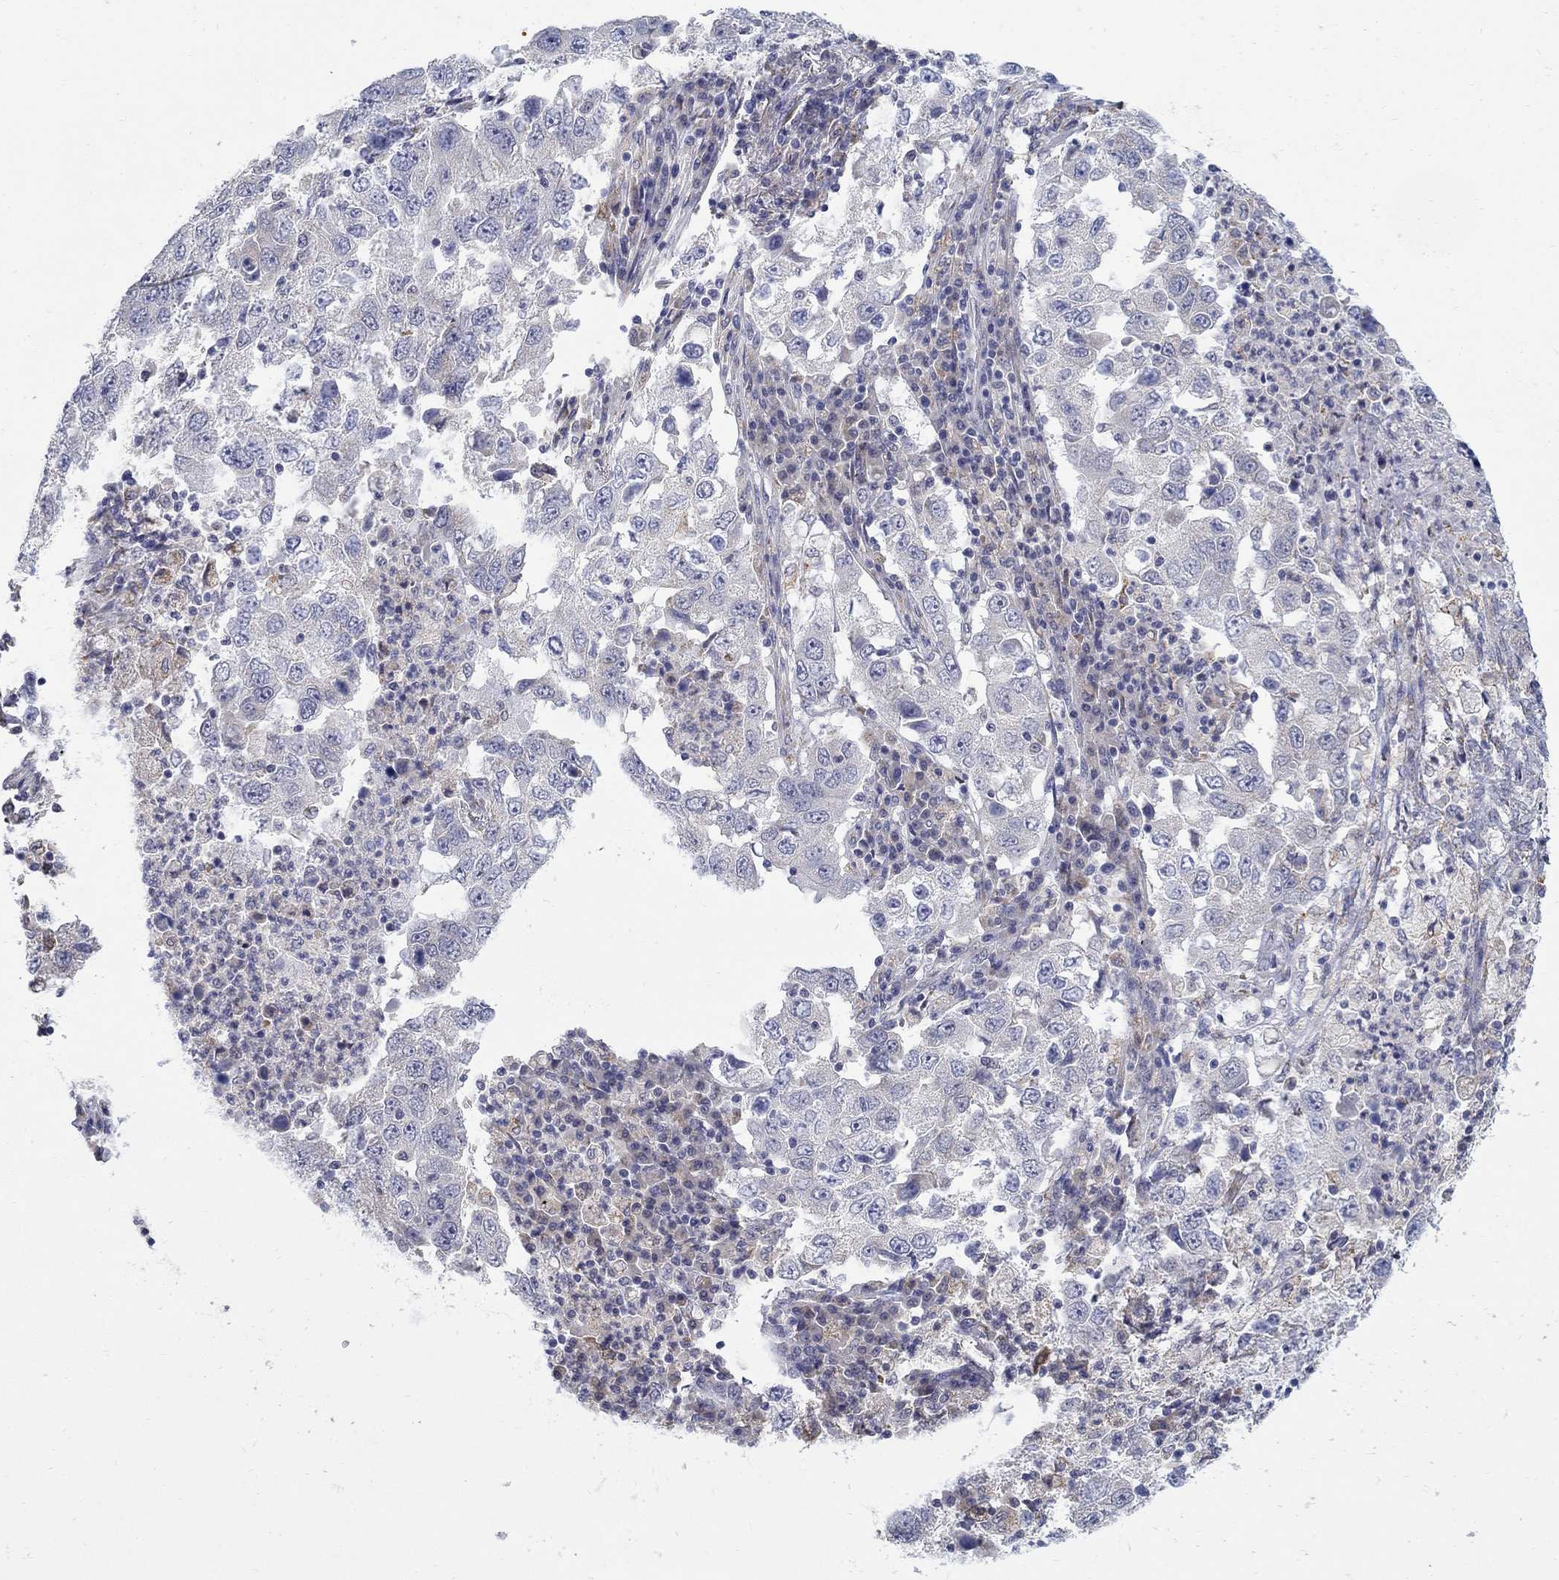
{"staining": {"intensity": "negative", "quantity": "none", "location": "none"}, "tissue": "lung cancer", "cell_type": "Tumor cells", "image_type": "cancer", "snomed": [{"axis": "morphology", "description": "Adenocarcinoma, NOS"}, {"axis": "topography", "description": "Lung"}], "caption": "This image is of lung adenocarcinoma stained with immunohistochemistry to label a protein in brown with the nuclei are counter-stained blue. There is no staining in tumor cells.", "gene": "ABCA4", "patient": {"sex": "male", "age": 73}}